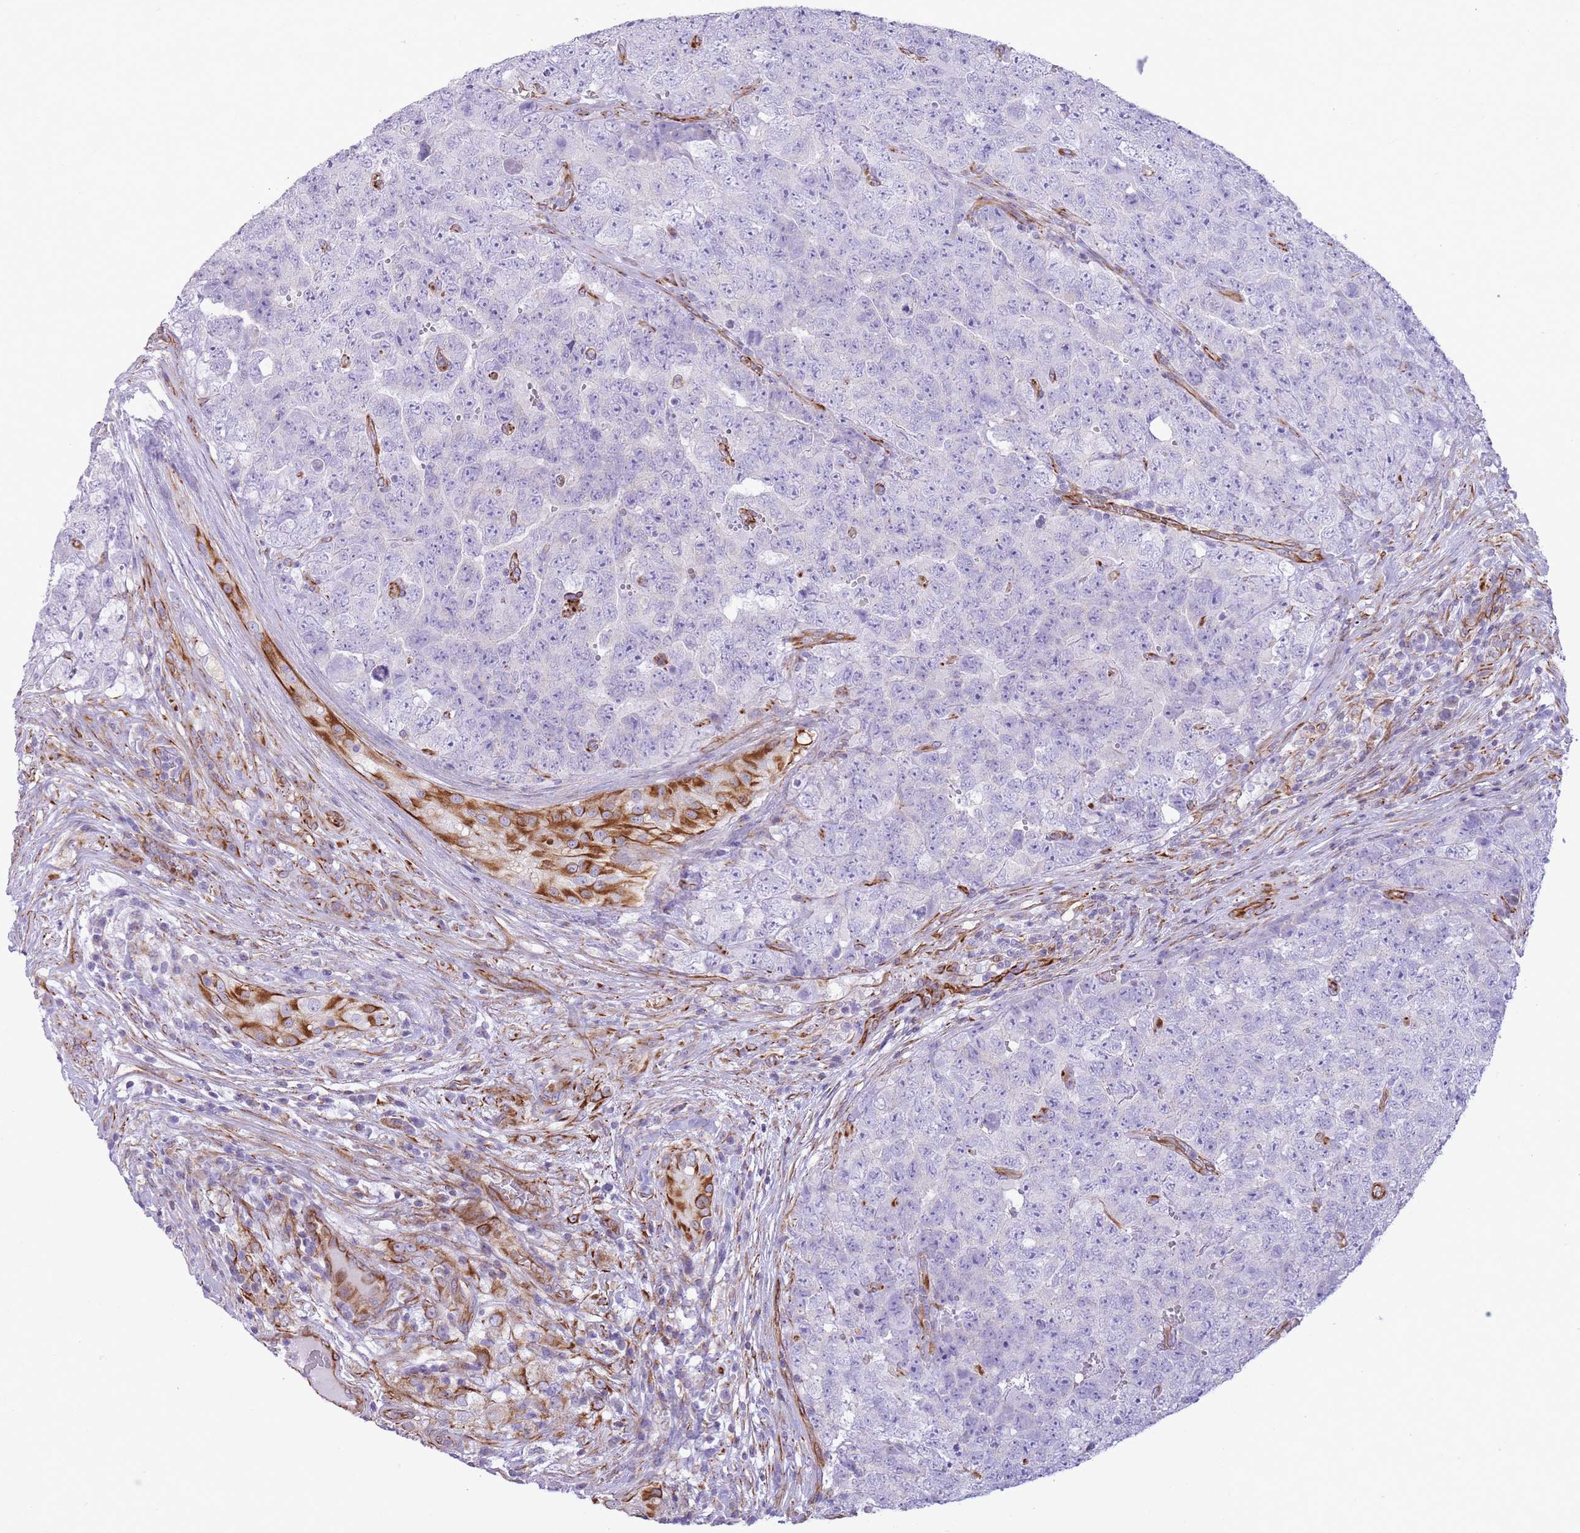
{"staining": {"intensity": "negative", "quantity": "none", "location": "none"}, "tissue": "testis cancer", "cell_type": "Tumor cells", "image_type": "cancer", "snomed": [{"axis": "morphology", "description": "Seminoma, NOS"}, {"axis": "morphology", "description": "Teratoma, malignant, NOS"}, {"axis": "topography", "description": "Testis"}], "caption": "This is an immunohistochemistry (IHC) micrograph of human seminoma (testis). There is no expression in tumor cells.", "gene": "PTCD1", "patient": {"sex": "male", "age": 34}}